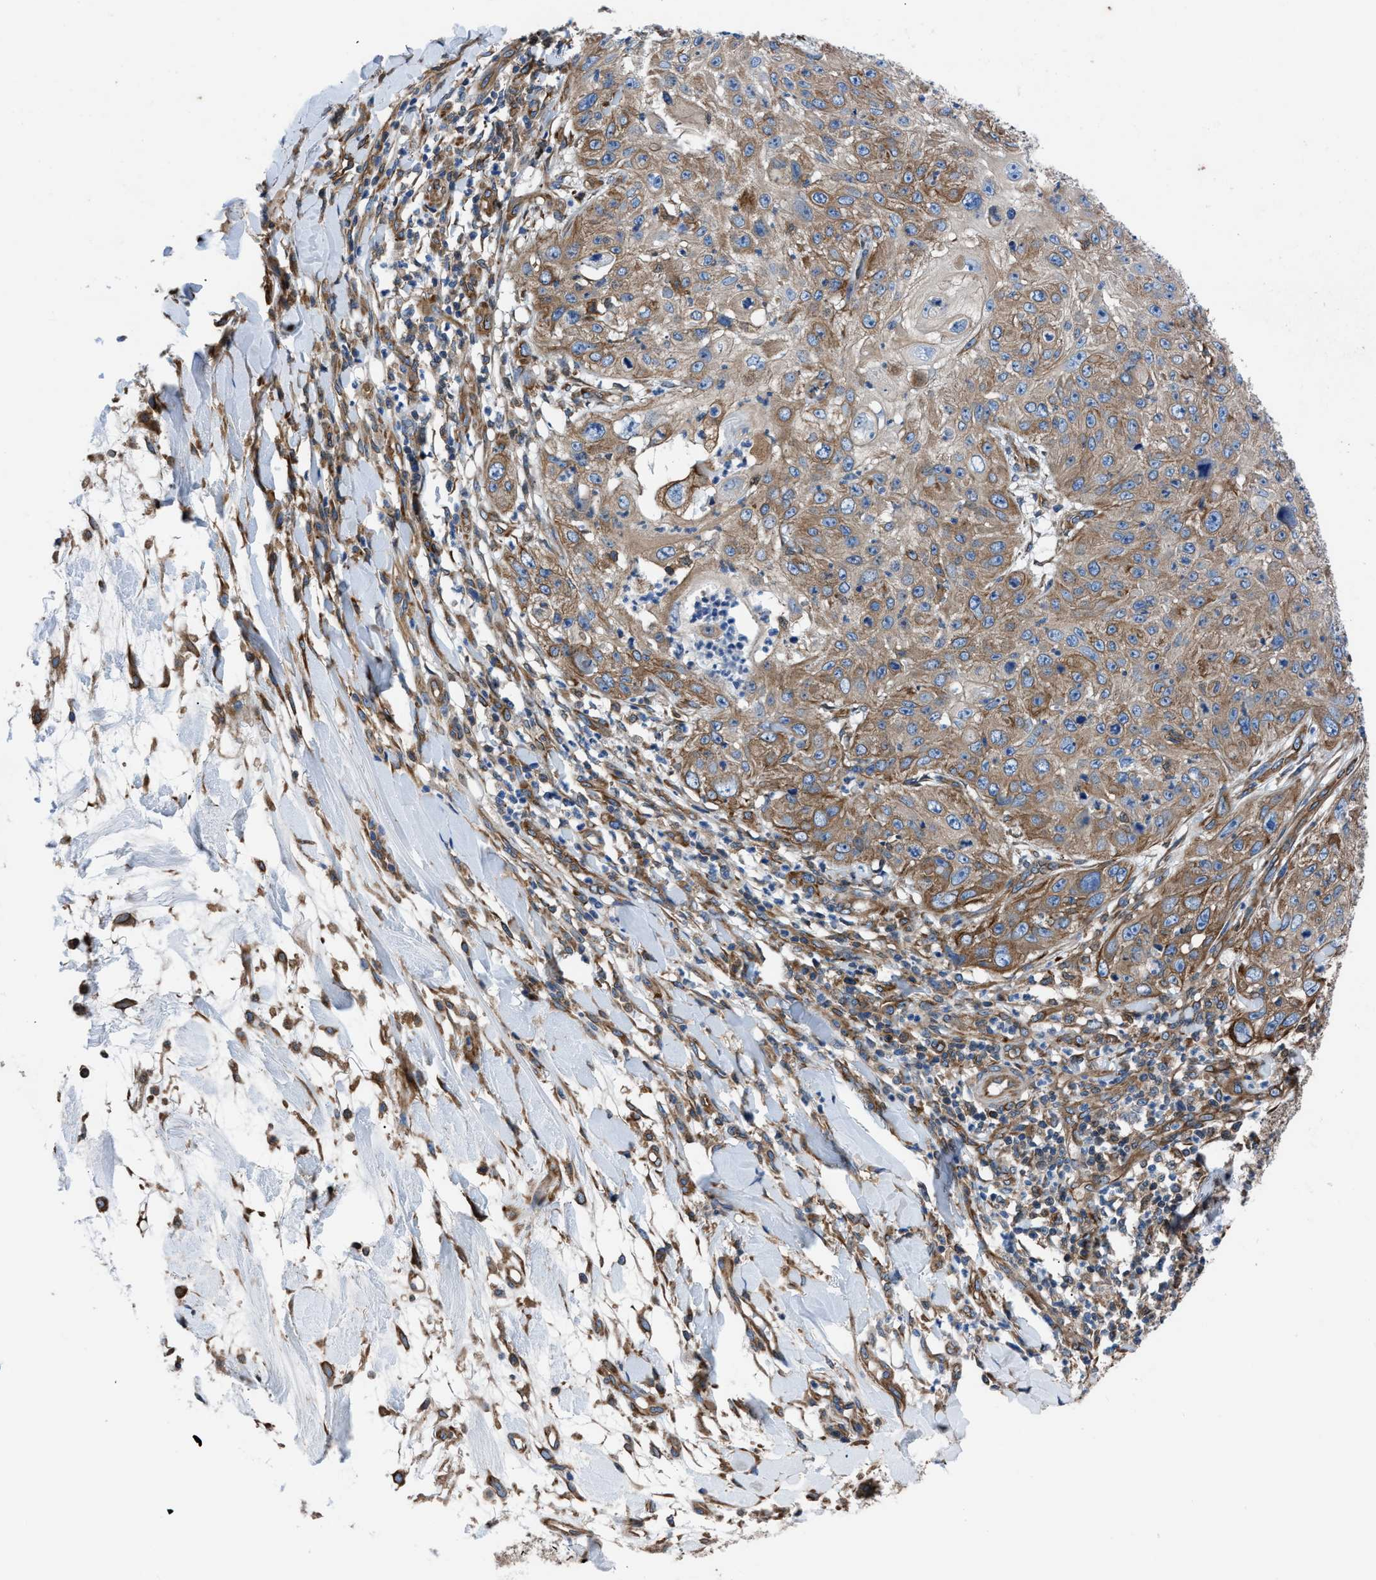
{"staining": {"intensity": "moderate", "quantity": ">75%", "location": "cytoplasmic/membranous"}, "tissue": "skin cancer", "cell_type": "Tumor cells", "image_type": "cancer", "snomed": [{"axis": "morphology", "description": "Squamous cell carcinoma, NOS"}, {"axis": "topography", "description": "Skin"}], "caption": "Human skin cancer (squamous cell carcinoma) stained for a protein (brown) demonstrates moderate cytoplasmic/membranous positive positivity in approximately >75% of tumor cells.", "gene": "DMAC1", "patient": {"sex": "female", "age": 80}}